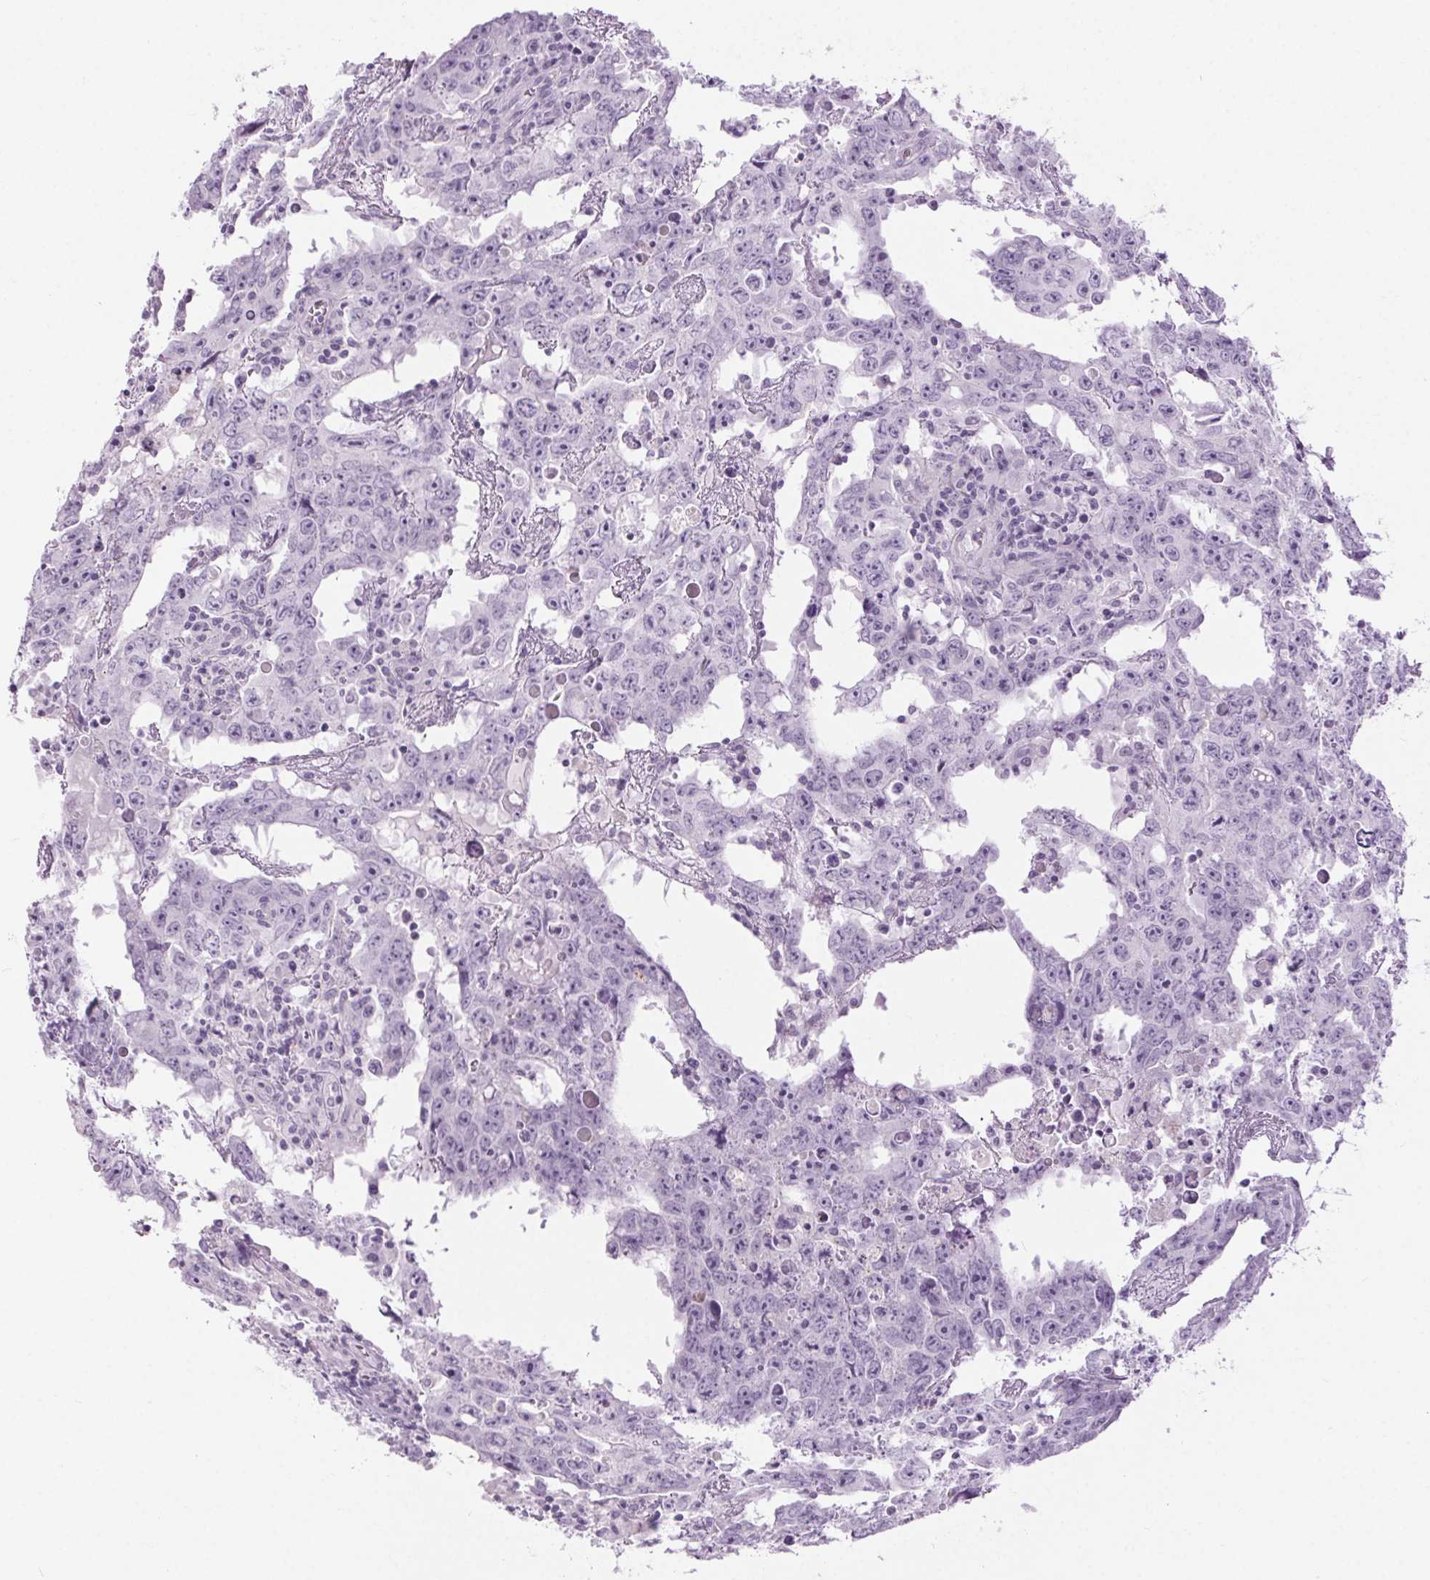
{"staining": {"intensity": "negative", "quantity": "none", "location": "none"}, "tissue": "testis cancer", "cell_type": "Tumor cells", "image_type": "cancer", "snomed": [{"axis": "morphology", "description": "Carcinoma, Embryonal, NOS"}, {"axis": "topography", "description": "Testis"}], "caption": "Tumor cells are negative for protein expression in human testis cancer (embryonal carcinoma). (DAB immunohistochemistry (IHC), high magnification).", "gene": "BEND2", "patient": {"sex": "male", "age": 22}}